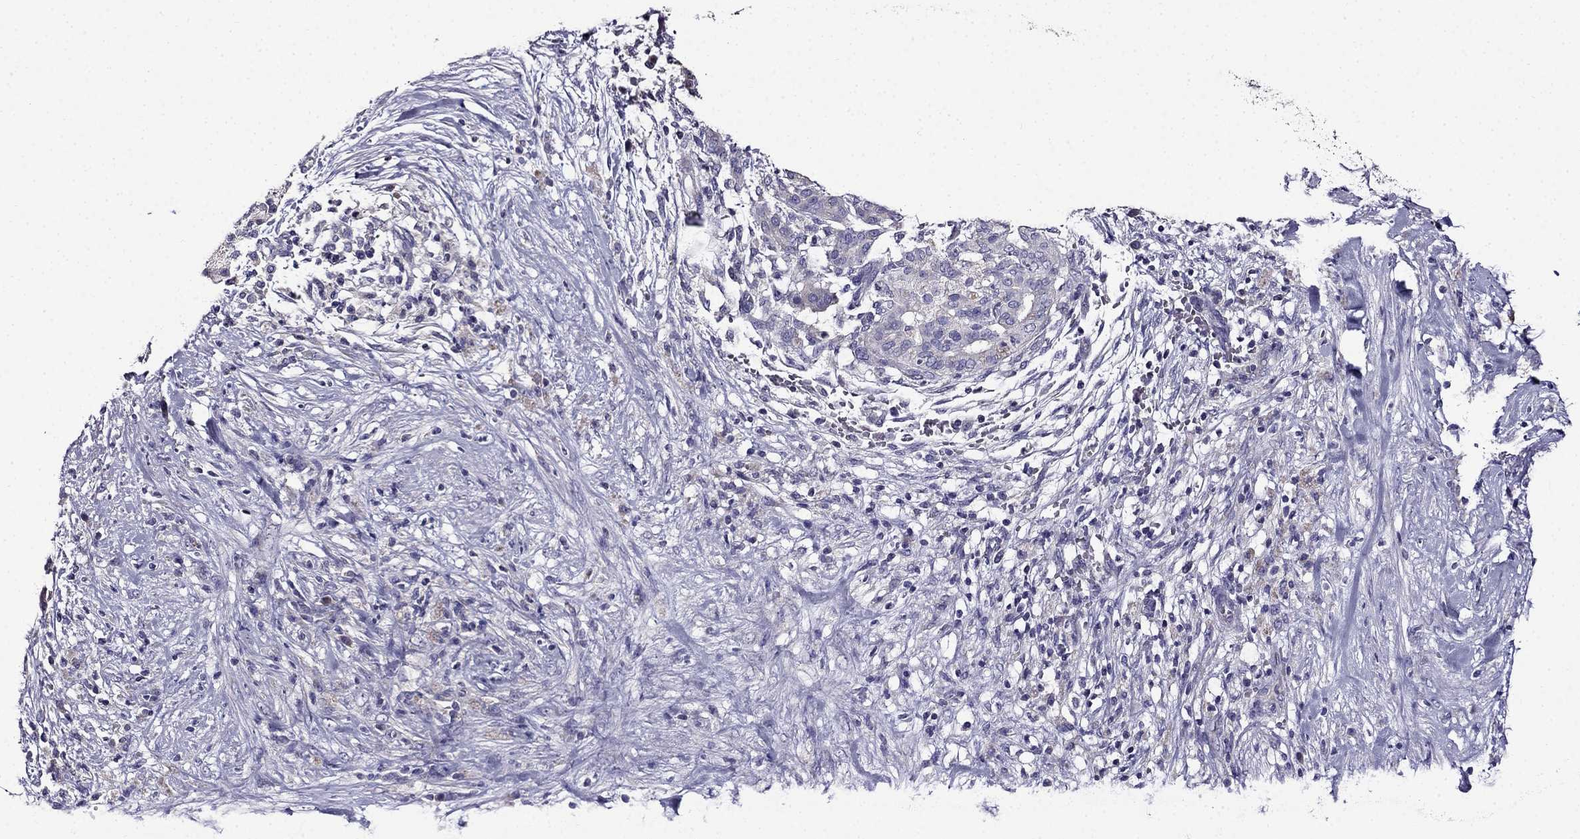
{"staining": {"intensity": "negative", "quantity": "none", "location": "none"}, "tissue": "pancreatic cancer", "cell_type": "Tumor cells", "image_type": "cancer", "snomed": [{"axis": "morphology", "description": "Adenocarcinoma, NOS"}, {"axis": "topography", "description": "Pancreas"}], "caption": "This is a histopathology image of immunohistochemistry staining of pancreatic adenocarcinoma, which shows no positivity in tumor cells.", "gene": "TMEM266", "patient": {"sex": "male", "age": 44}}